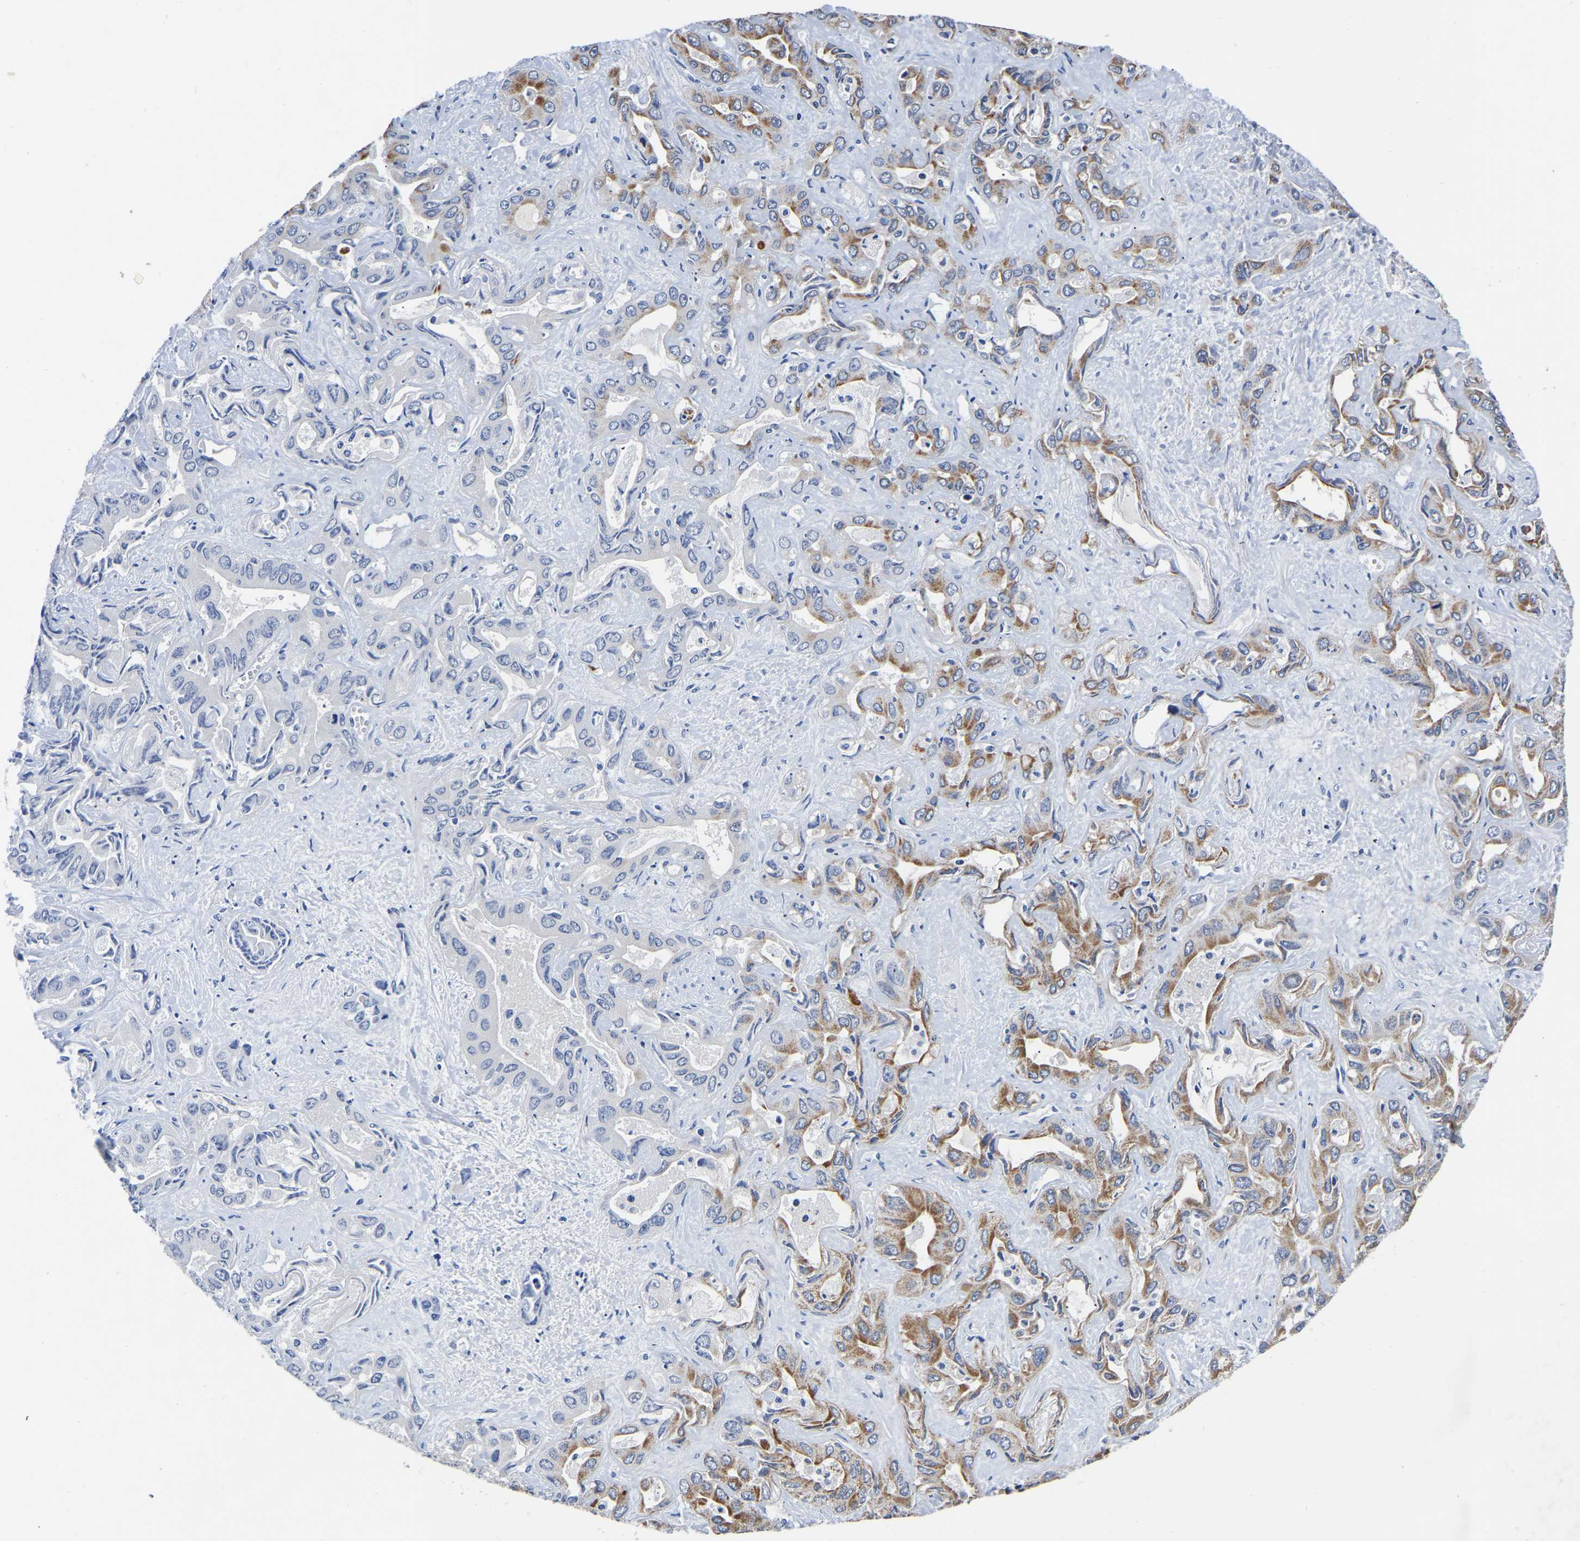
{"staining": {"intensity": "moderate", "quantity": "25%-75%", "location": "cytoplasmic/membranous"}, "tissue": "liver cancer", "cell_type": "Tumor cells", "image_type": "cancer", "snomed": [{"axis": "morphology", "description": "Cholangiocarcinoma"}, {"axis": "topography", "description": "Liver"}], "caption": "Protein expression analysis of human cholangiocarcinoma (liver) reveals moderate cytoplasmic/membranous positivity in about 25%-75% of tumor cells.", "gene": "FGD5", "patient": {"sex": "female", "age": 52}}